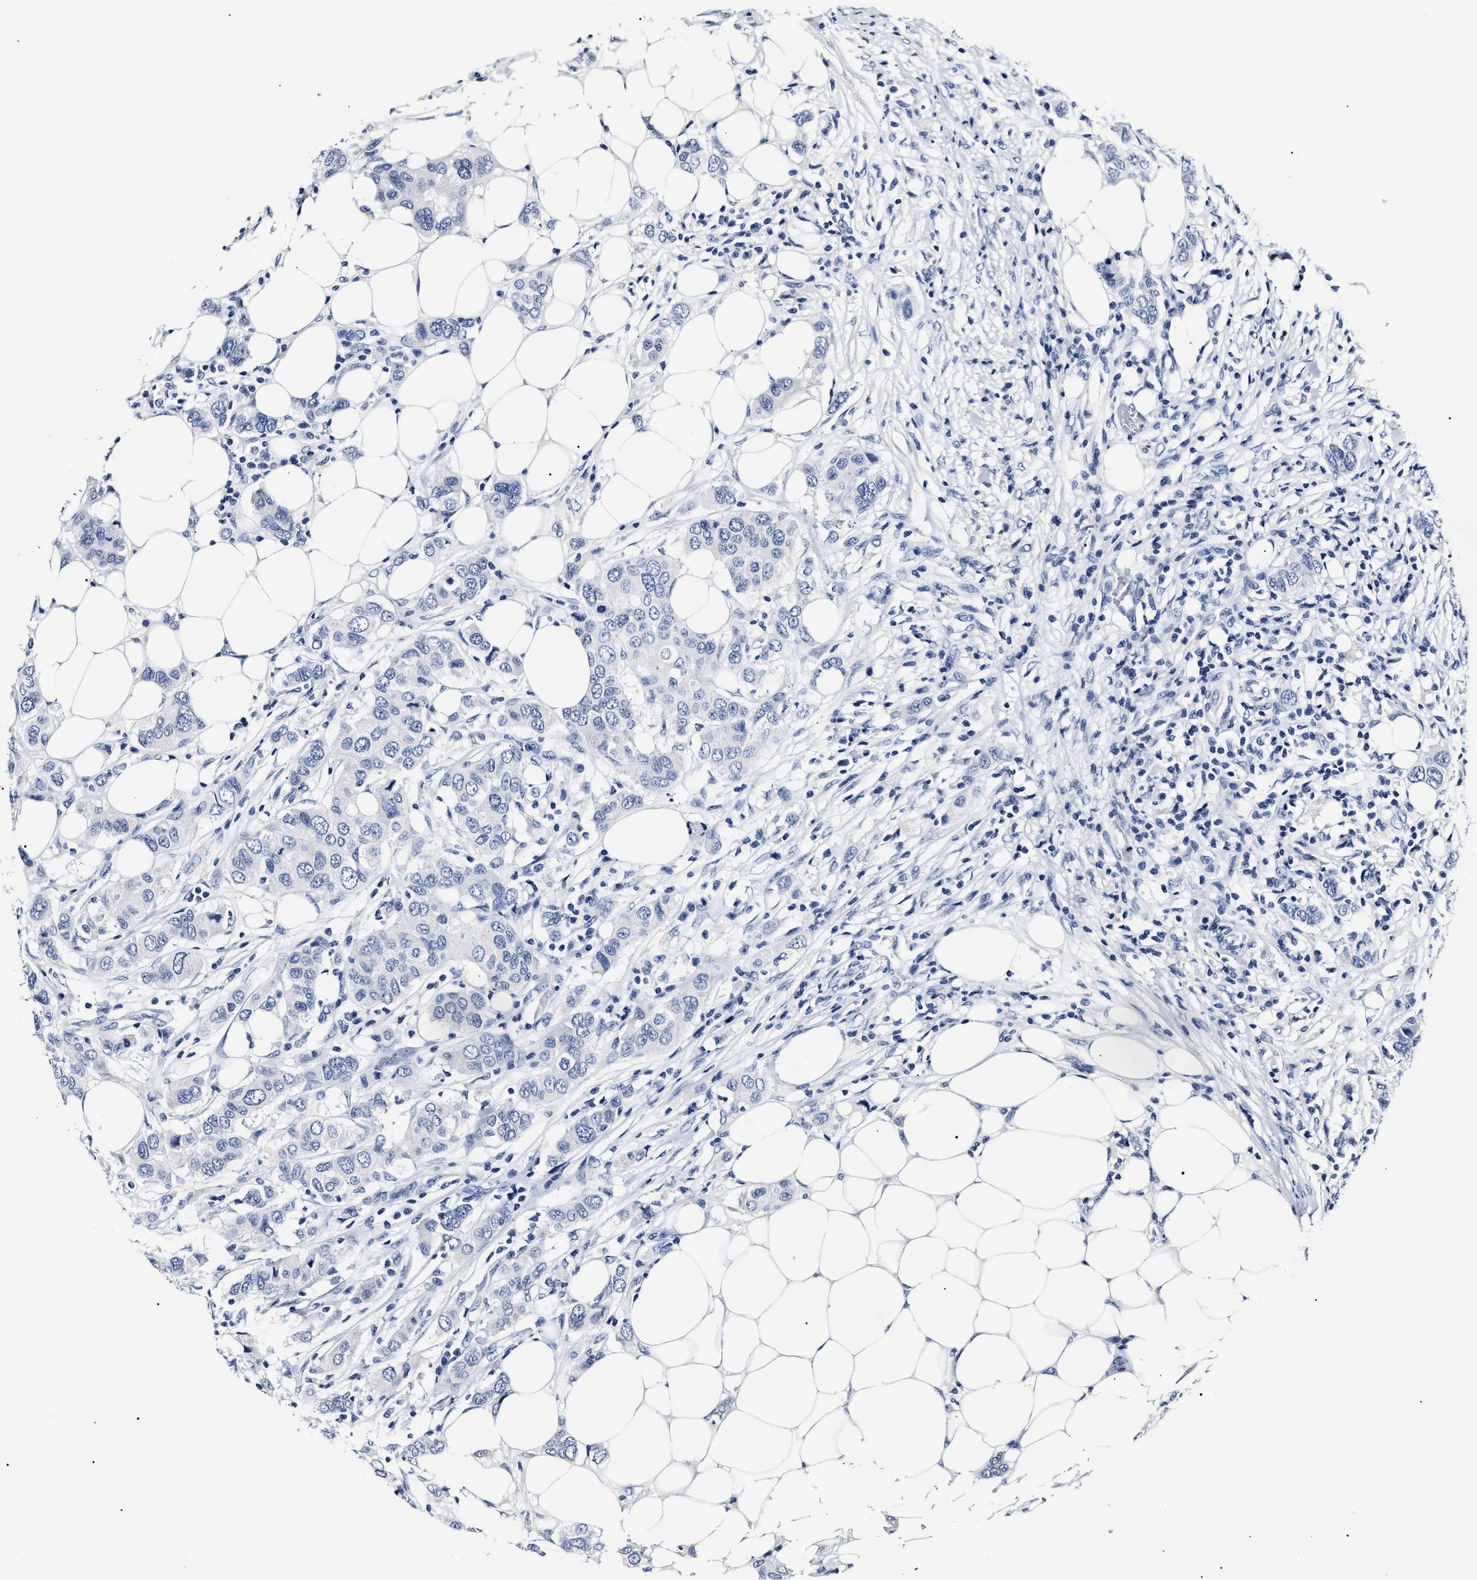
{"staining": {"intensity": "negative", "quantity": "none", "location": "none"}, "tissue": "breast cancer", "cell_type": "Tumor cells", "image_type": "cancer", "snomed": [{"axis": "morphology", "description": "Duct carcinoma"}, {"axis": "topography", "description": "Breast"}], "caption": "Tumor cells show no significant positivity in breast cancer.", "gene": "ALPG", "patient": {"sex": "female", "age": 50}}